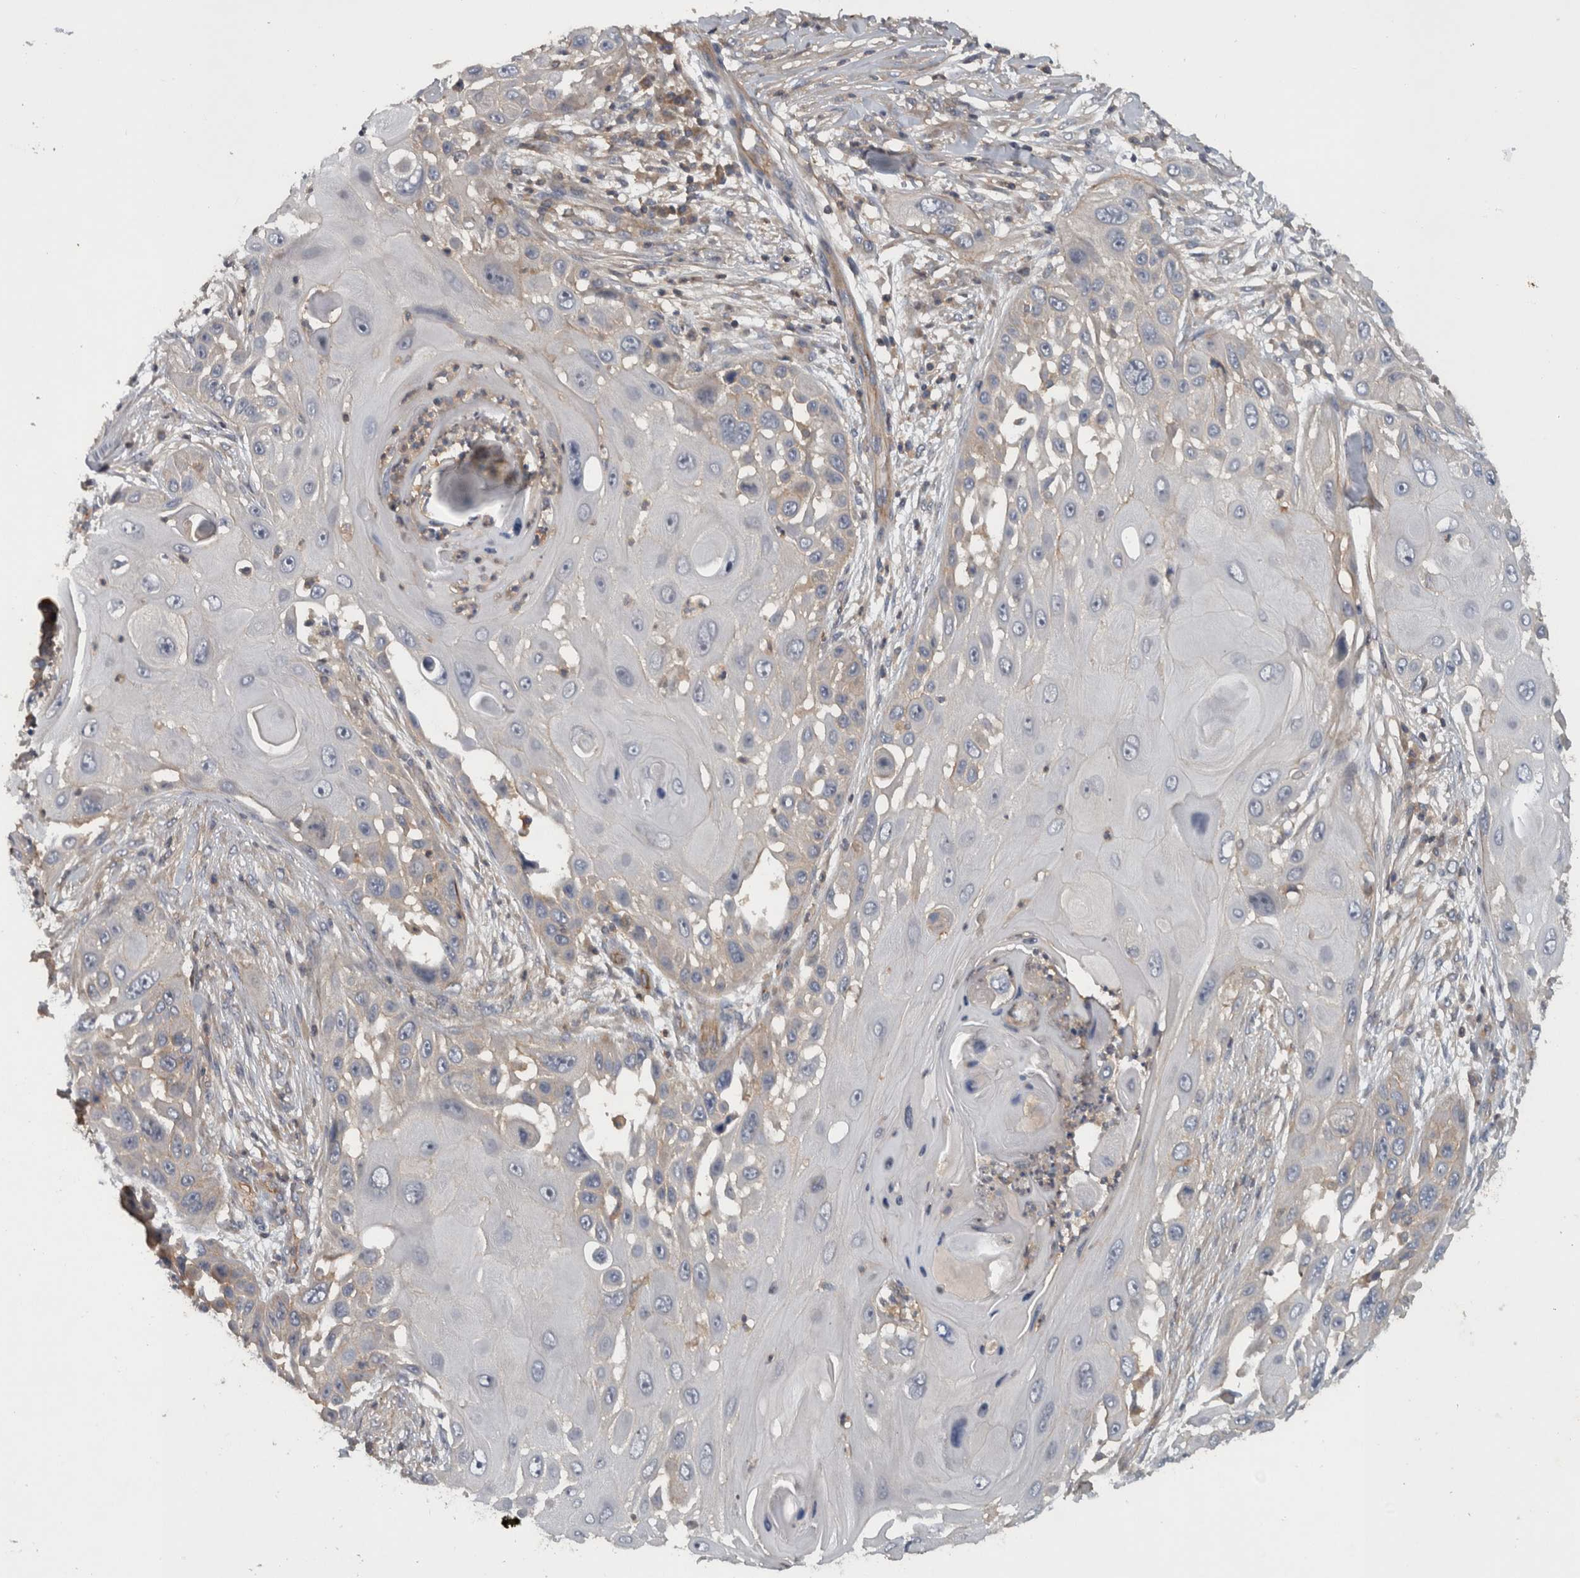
{"staining": {"intensity": "negative", "quantity": "none", "location": "none"}, "tissue": "skin cancer", "cell_type": "Tumor cells", "image_type": "cancer", "snomed": [{"axis": "morphology", "description": "Squamous cell carcinoma, NOS"}, {"axis": "topography", "description": "Skin"}], "caption": "Skin squamous cell carcinoma was stained to show a protein in brown. There is no significant staining in tumor cells. (DAB (3,3'-diaminobenzidine) immunohistochemistry, high magnification).", "gene": "SCARA5", "patient": {"sex": "female", "age": 44}}